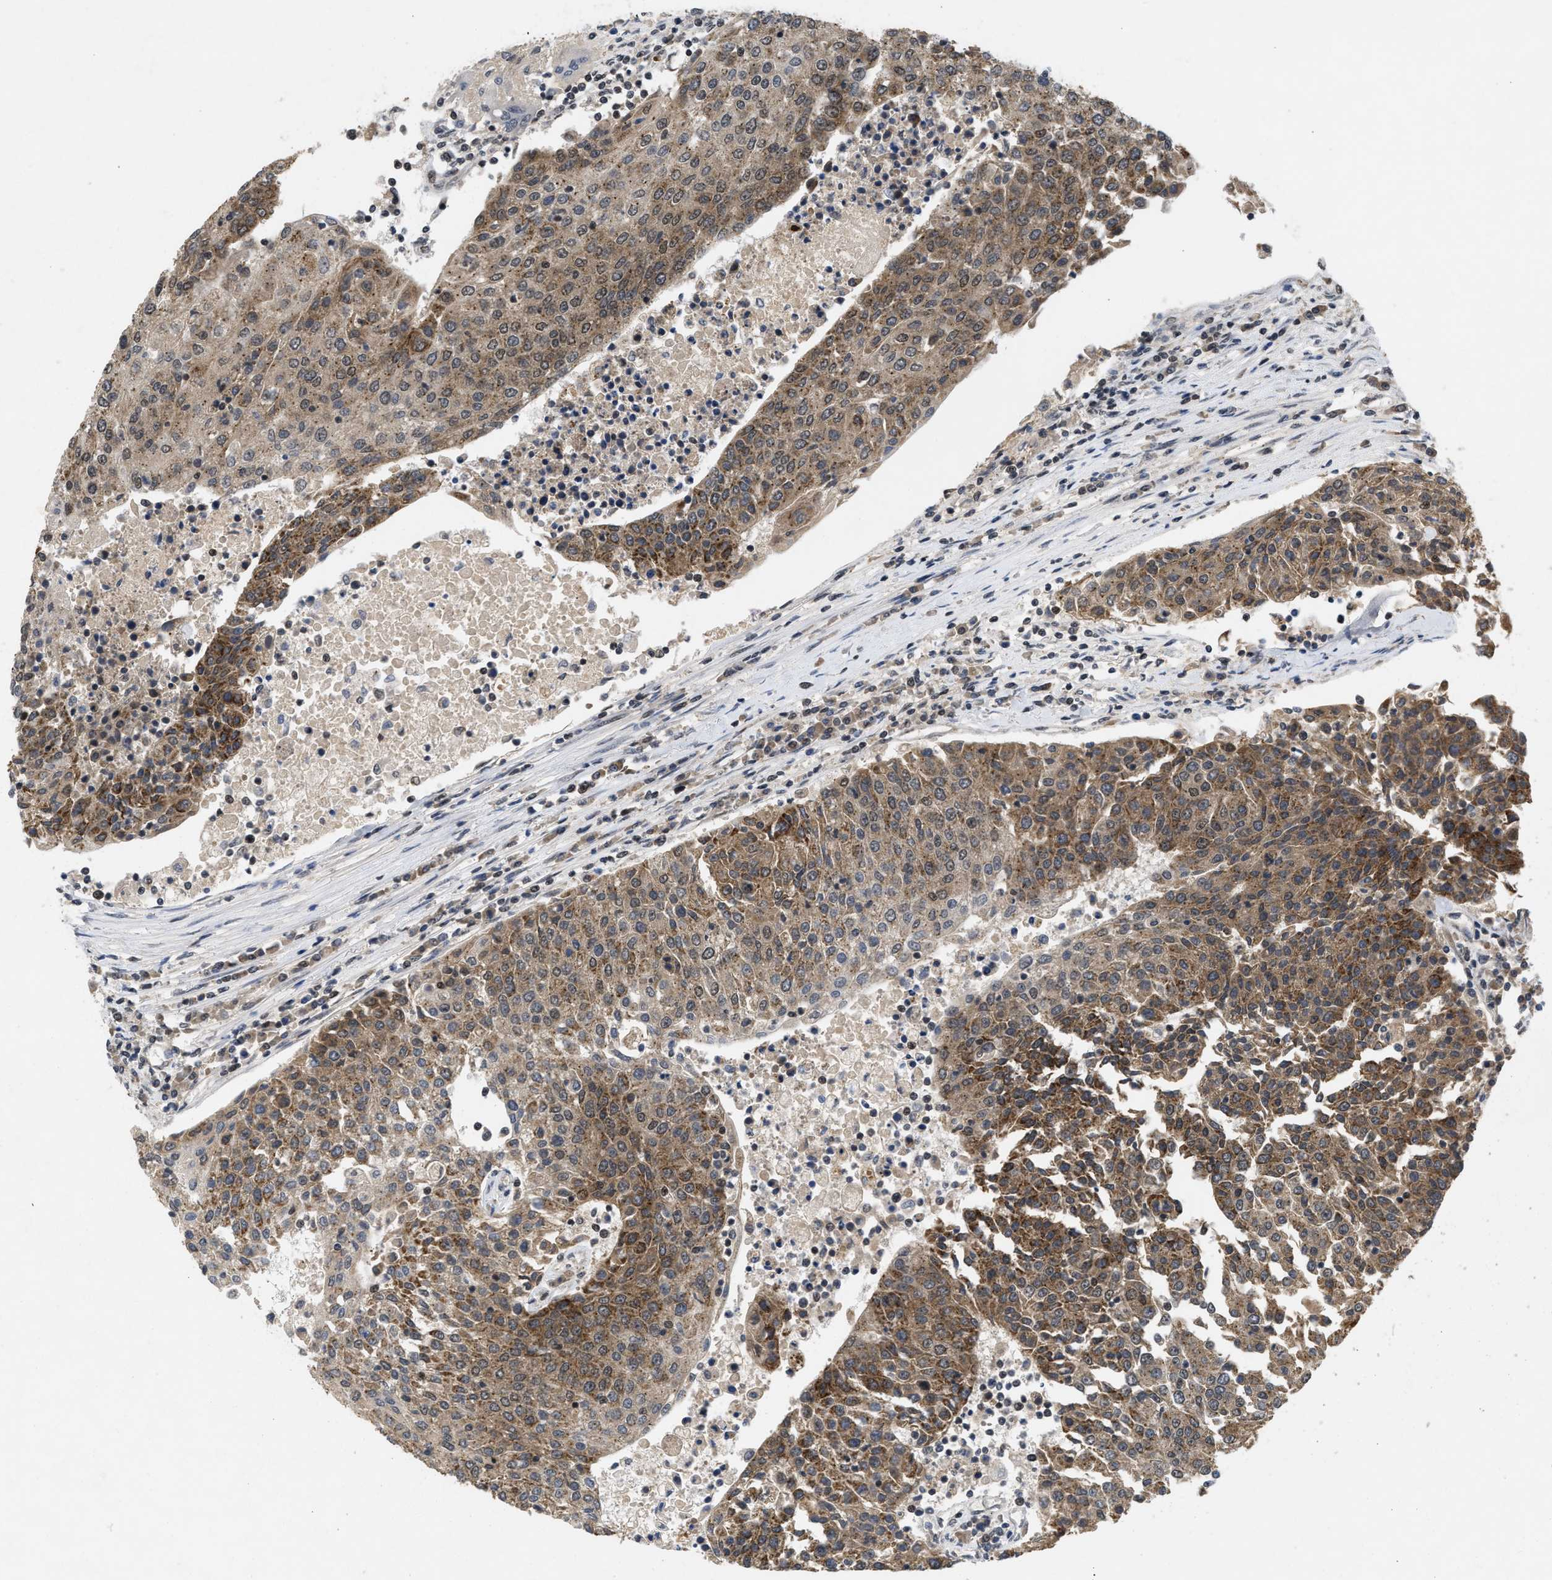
{"staining": {"intensity": "moderate", "quantity": ">75%", "location": "cytoplasmic/membranous"}, "tissue": "urothelial cancer", "cell_type": "Tumor cells", "image_type": "cancer", "snomed": [{"axis": "morphology", "description": "Urothelial carcinoma, High grade"}, {"axis": "topography", "description": "Urinary bladder"}], "caption": "Immunohistochemical staining of human urothelial cancer reveals moderate cytoplasmic/membranous protein staining in about >75% of tumor cells.", "gene": "ZNF346", "patient": {"sex": "female", "age": 85}}